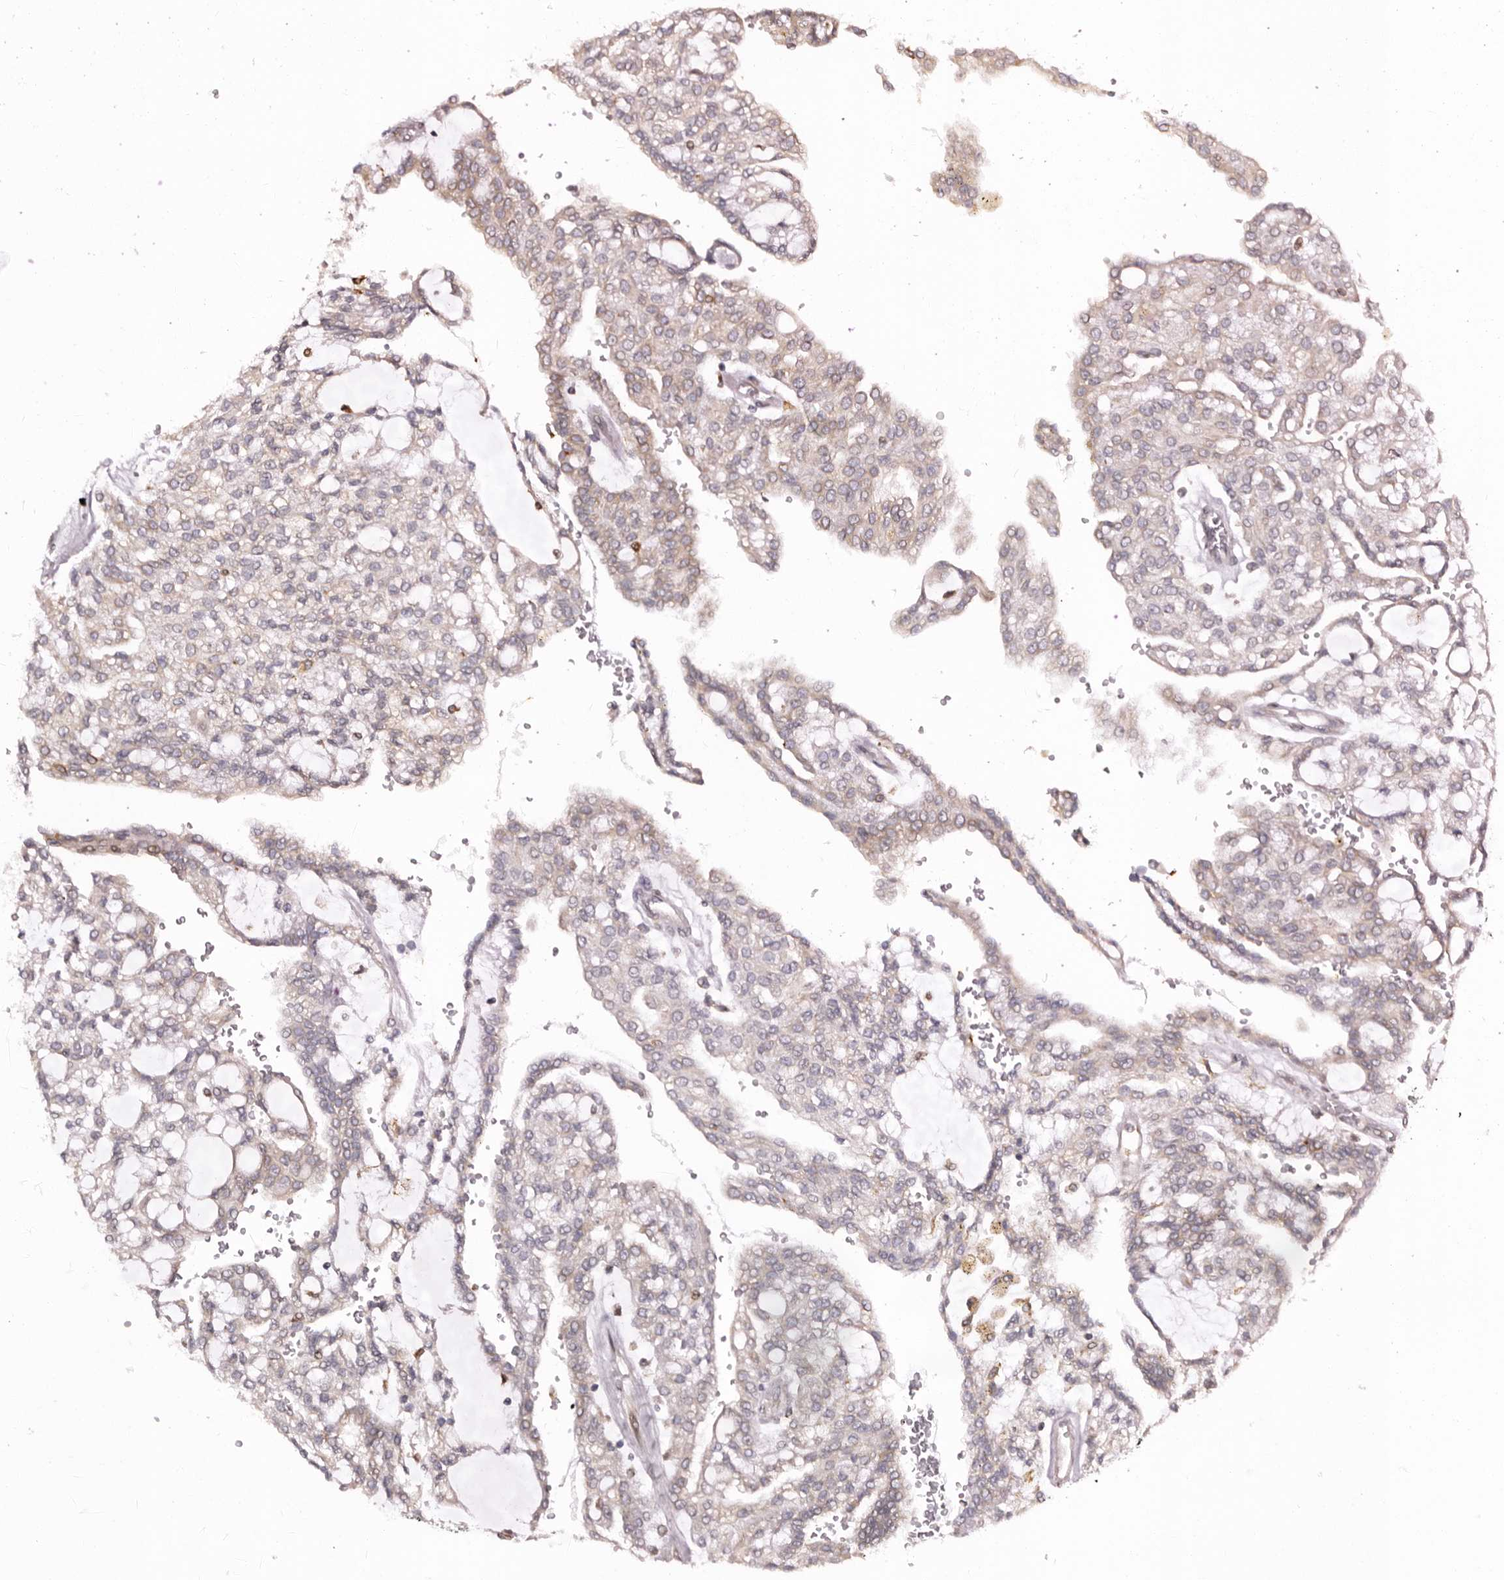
{"staining": {"intensity": "weak", "quantity": "25%-75%", "location": "cytoplasmic/membranous"}, "tissue": "renal cancer", "cell_type": "Tumor cells", "image_type": "cancer", "snomed": [{"axis": "morphology", "description": "Adenocarcinoma, NOS"}, {"axis": "topography", "description": "Kidney"}], "caption": "Protein staining exhibits weak cytoplasmic/membranous expression in approximately 25%-75% of tumor cells in renal cancer.", "gene": "C4orf3", "patient": {"sex": "male", "age": 63}}